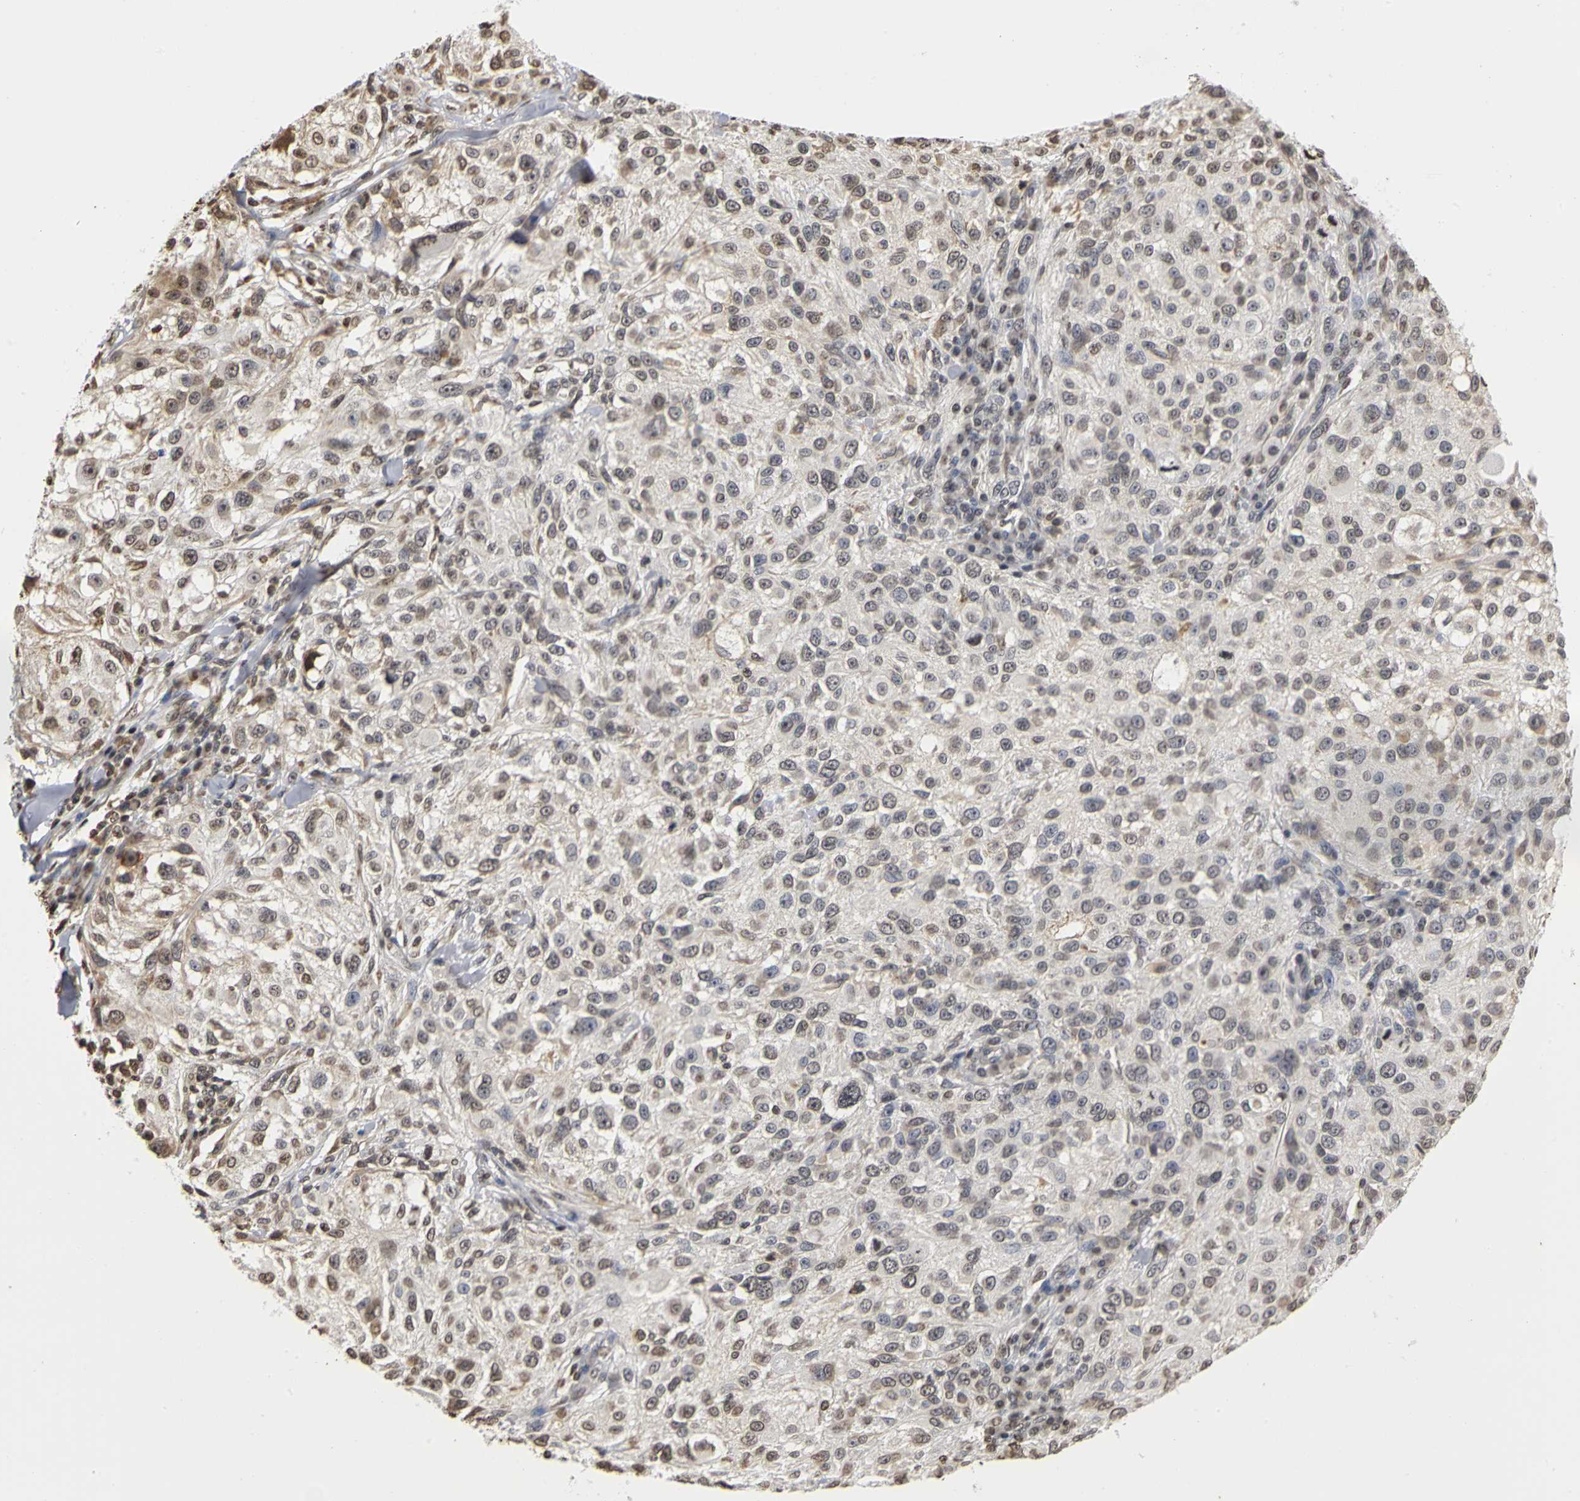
{"staining": {"intensity": "weak", "quantity": "<25%", "location": "nuclear"}, "tissue": "melanoma", "cell_type": "Tumor cells", "image_type": "cancer", "snomed": [{"axis": "morphology", "description": "Necrosis, NOS"}, {"axis": "morphology", "description": "Malignant melanoma, NOS"}, {"axis": "topography", "description": "Skin"}], "caption": "A micrograph of melanoma stained for a protein reveals no brown staining in tumor cells.", "gene": "ERCC2", "patient": {"sex": "female", "age": 87}}